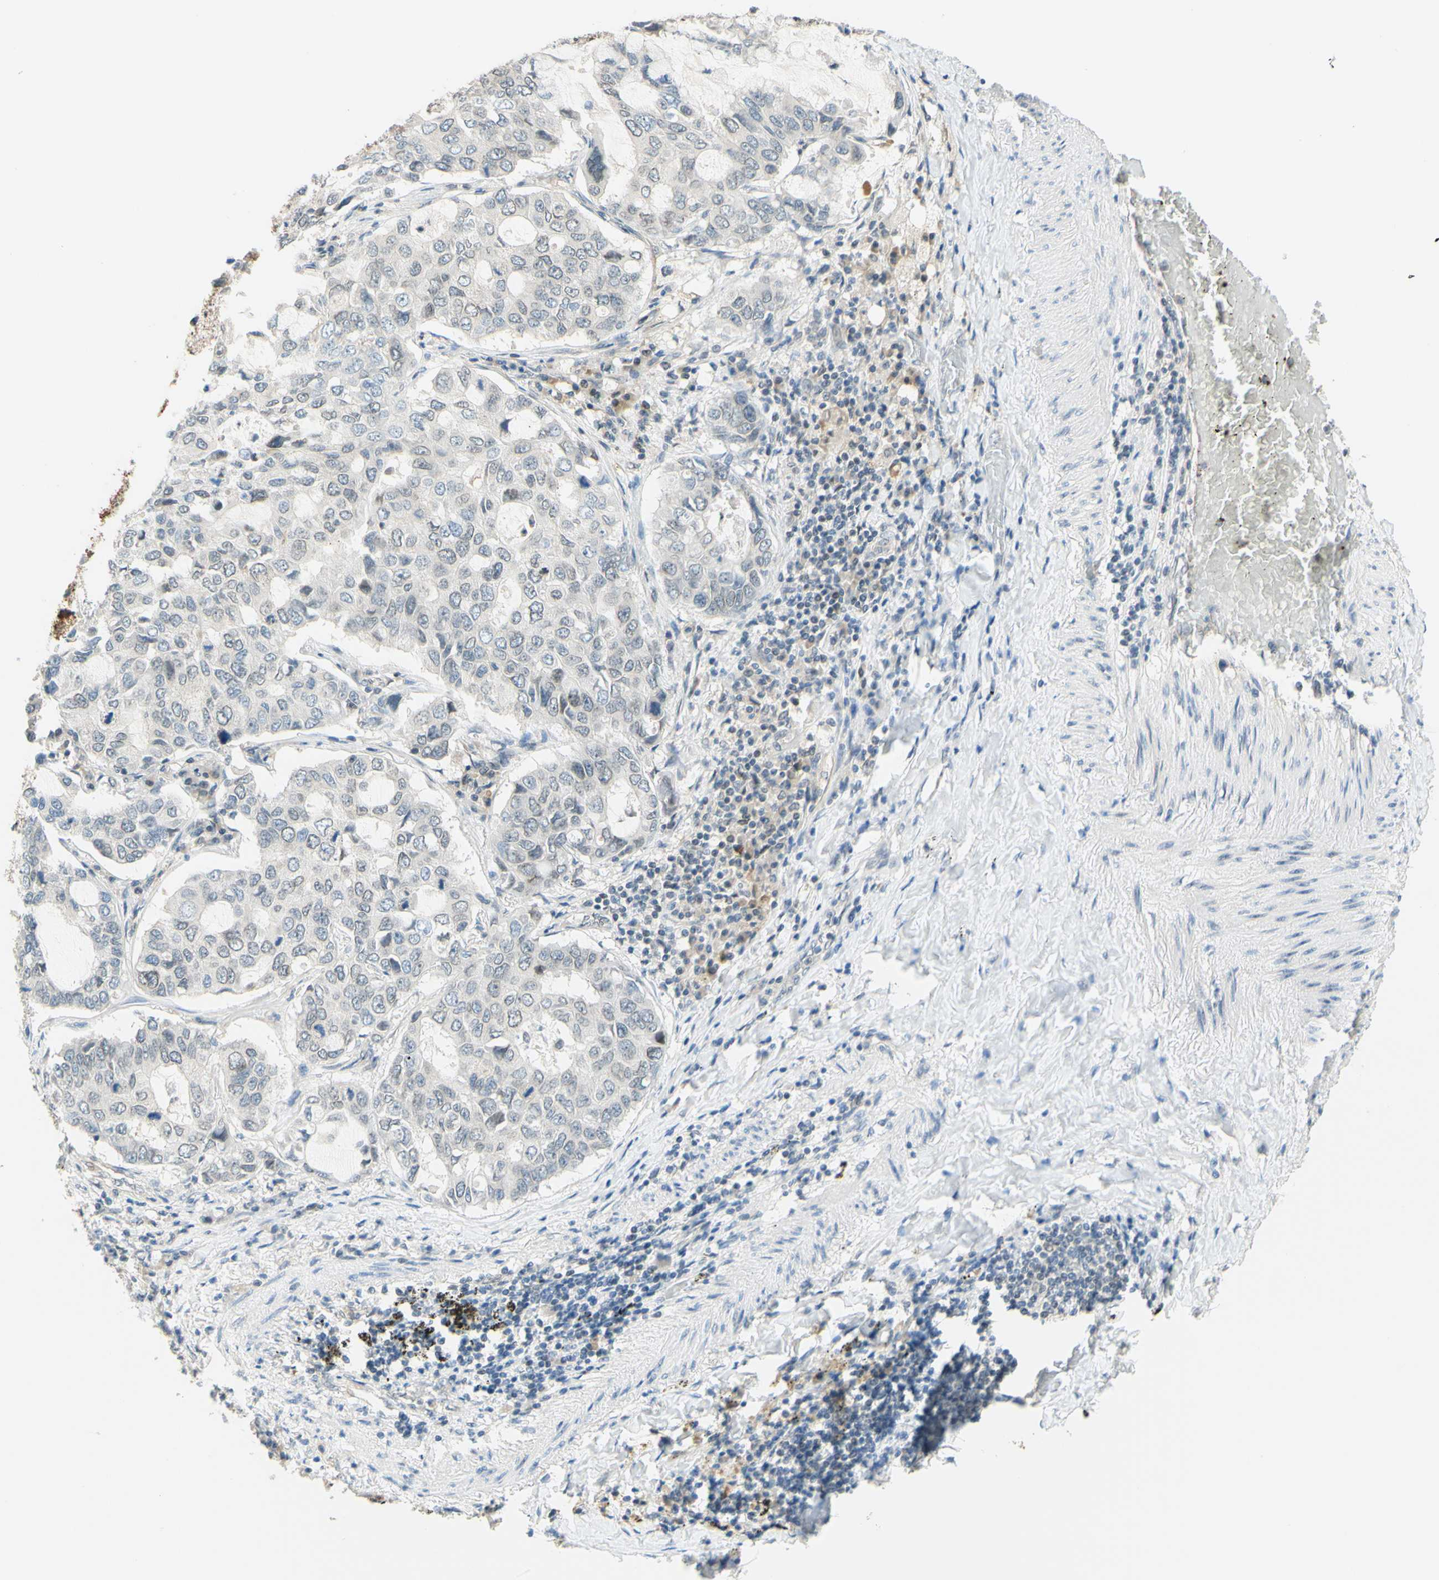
{"staining": {"intensity": "negative", "quantity": "none", "location": "none"}, "tissue": "lung cancer", "cell_type": "Tumor cells", "image_type": "cancer", "snomed": [{"axis": "morphology", "description": "Adenocarcinoma, NOS"}, {"axis": "topography", "description": "Lung"}], "caption": "DAB immunohistochemical staining of human lung adenocarcinoma demonstrates no significant expression in tumor cells.", "gene": "C2CD2L", "patient": {"sex": "male", "age": 64}}